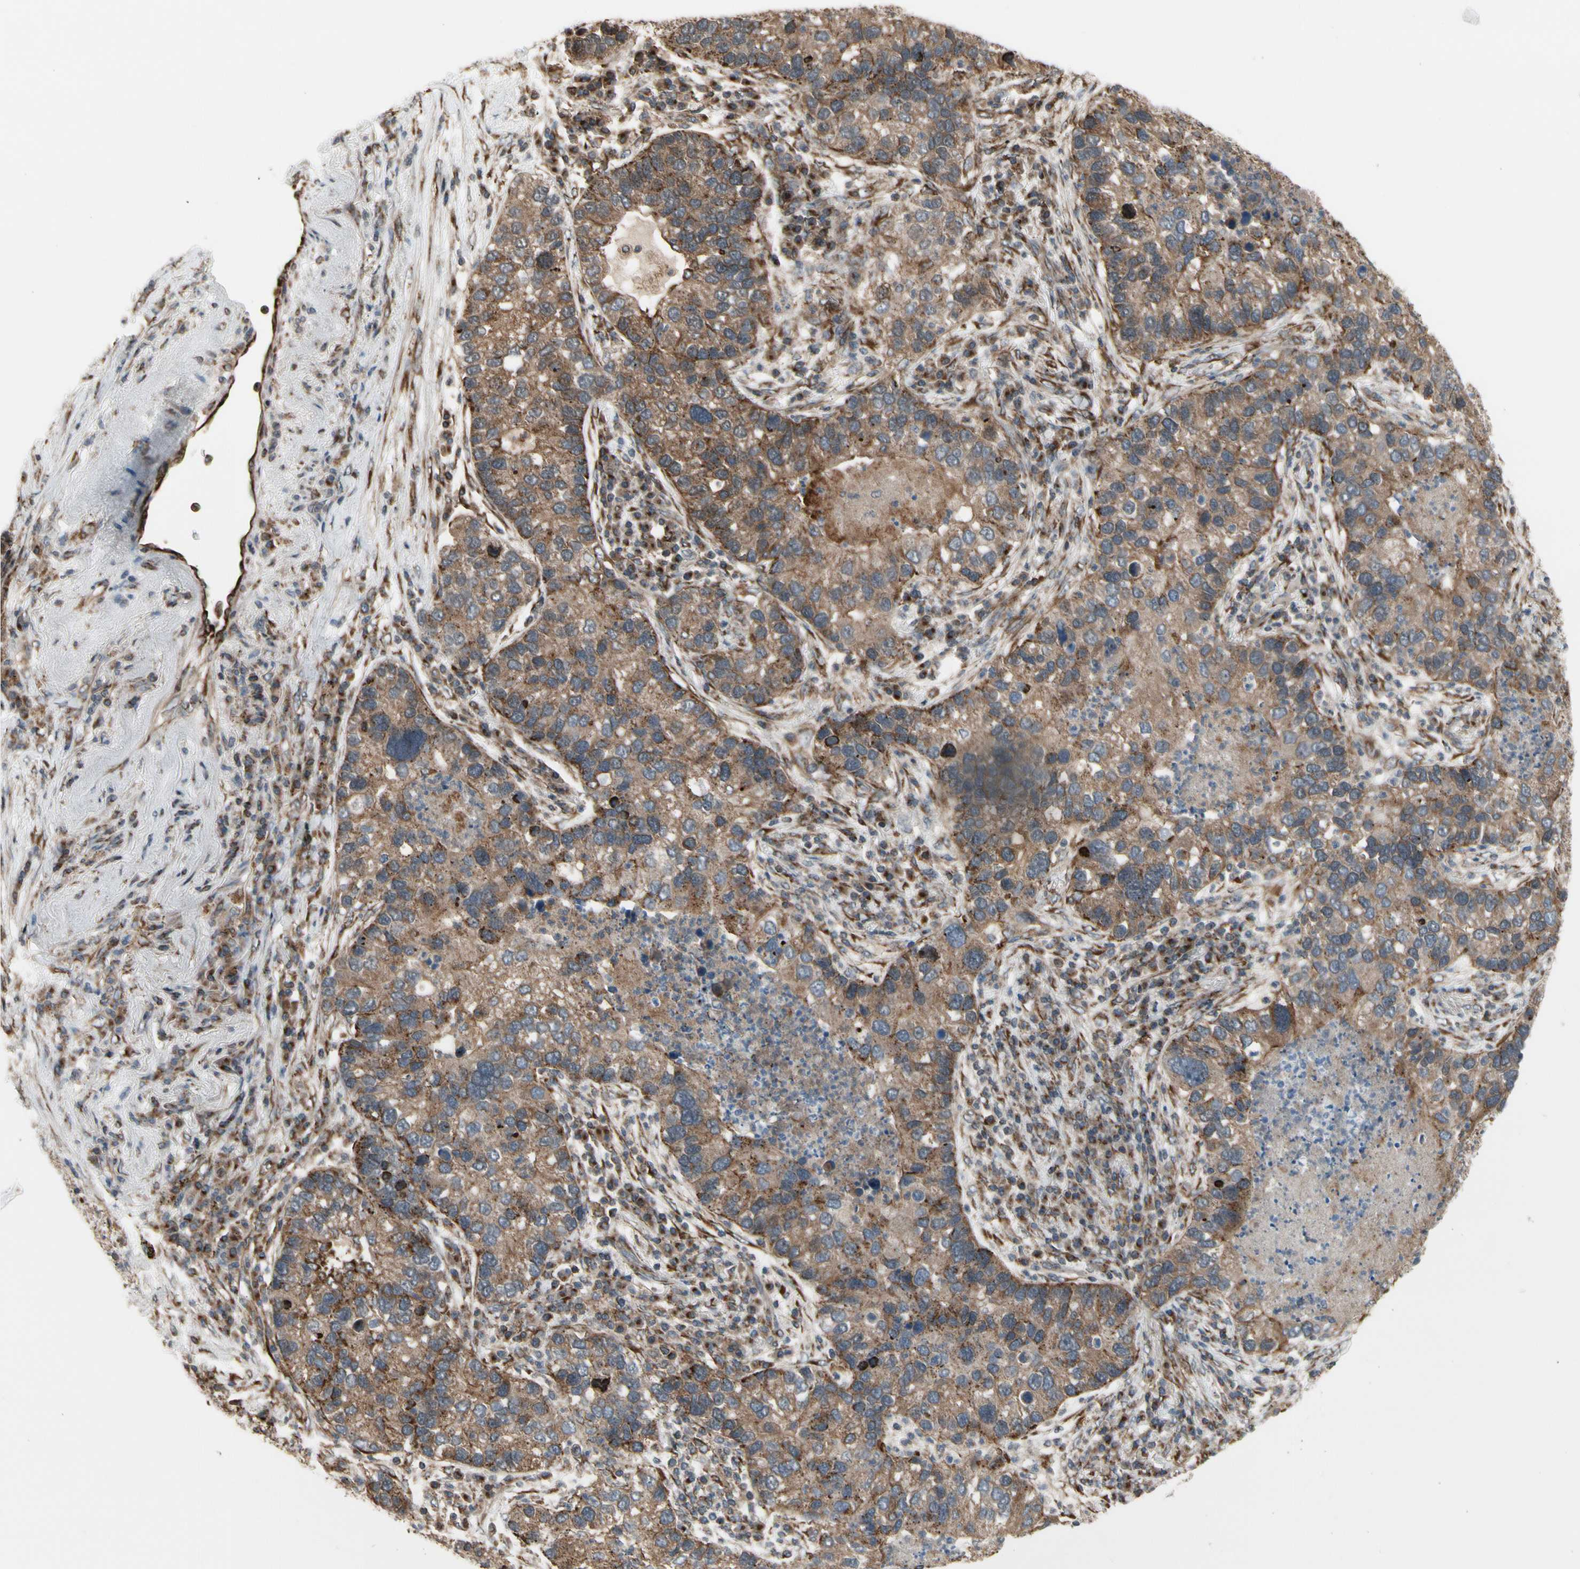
{"staining": {"intensity": "moderate", "quantity": ">75%", "location": "cytoplasmic/membranous"}, "tissue": "lung cancer", "cell_type": "Tumor cells", "image_type": "cancer", "snomed": [{"axis": "morphology", "description": "Normal tissue, NOS"}, {"axis": "morphology", "description": "Adenocarcinoma, NOS"}, {"axis": "topography", "description": "Bronchus"}, {"axis": "topography", "description": "Lung"}], "caption": "A histopathology image of human lung adenocarcinoma stained for a protein exhibits moderate cytoplasmic/membranous brown staining in tumor cells.", "gene": "SLC39A9", "patient": {"sex": "male", "age": 54}}